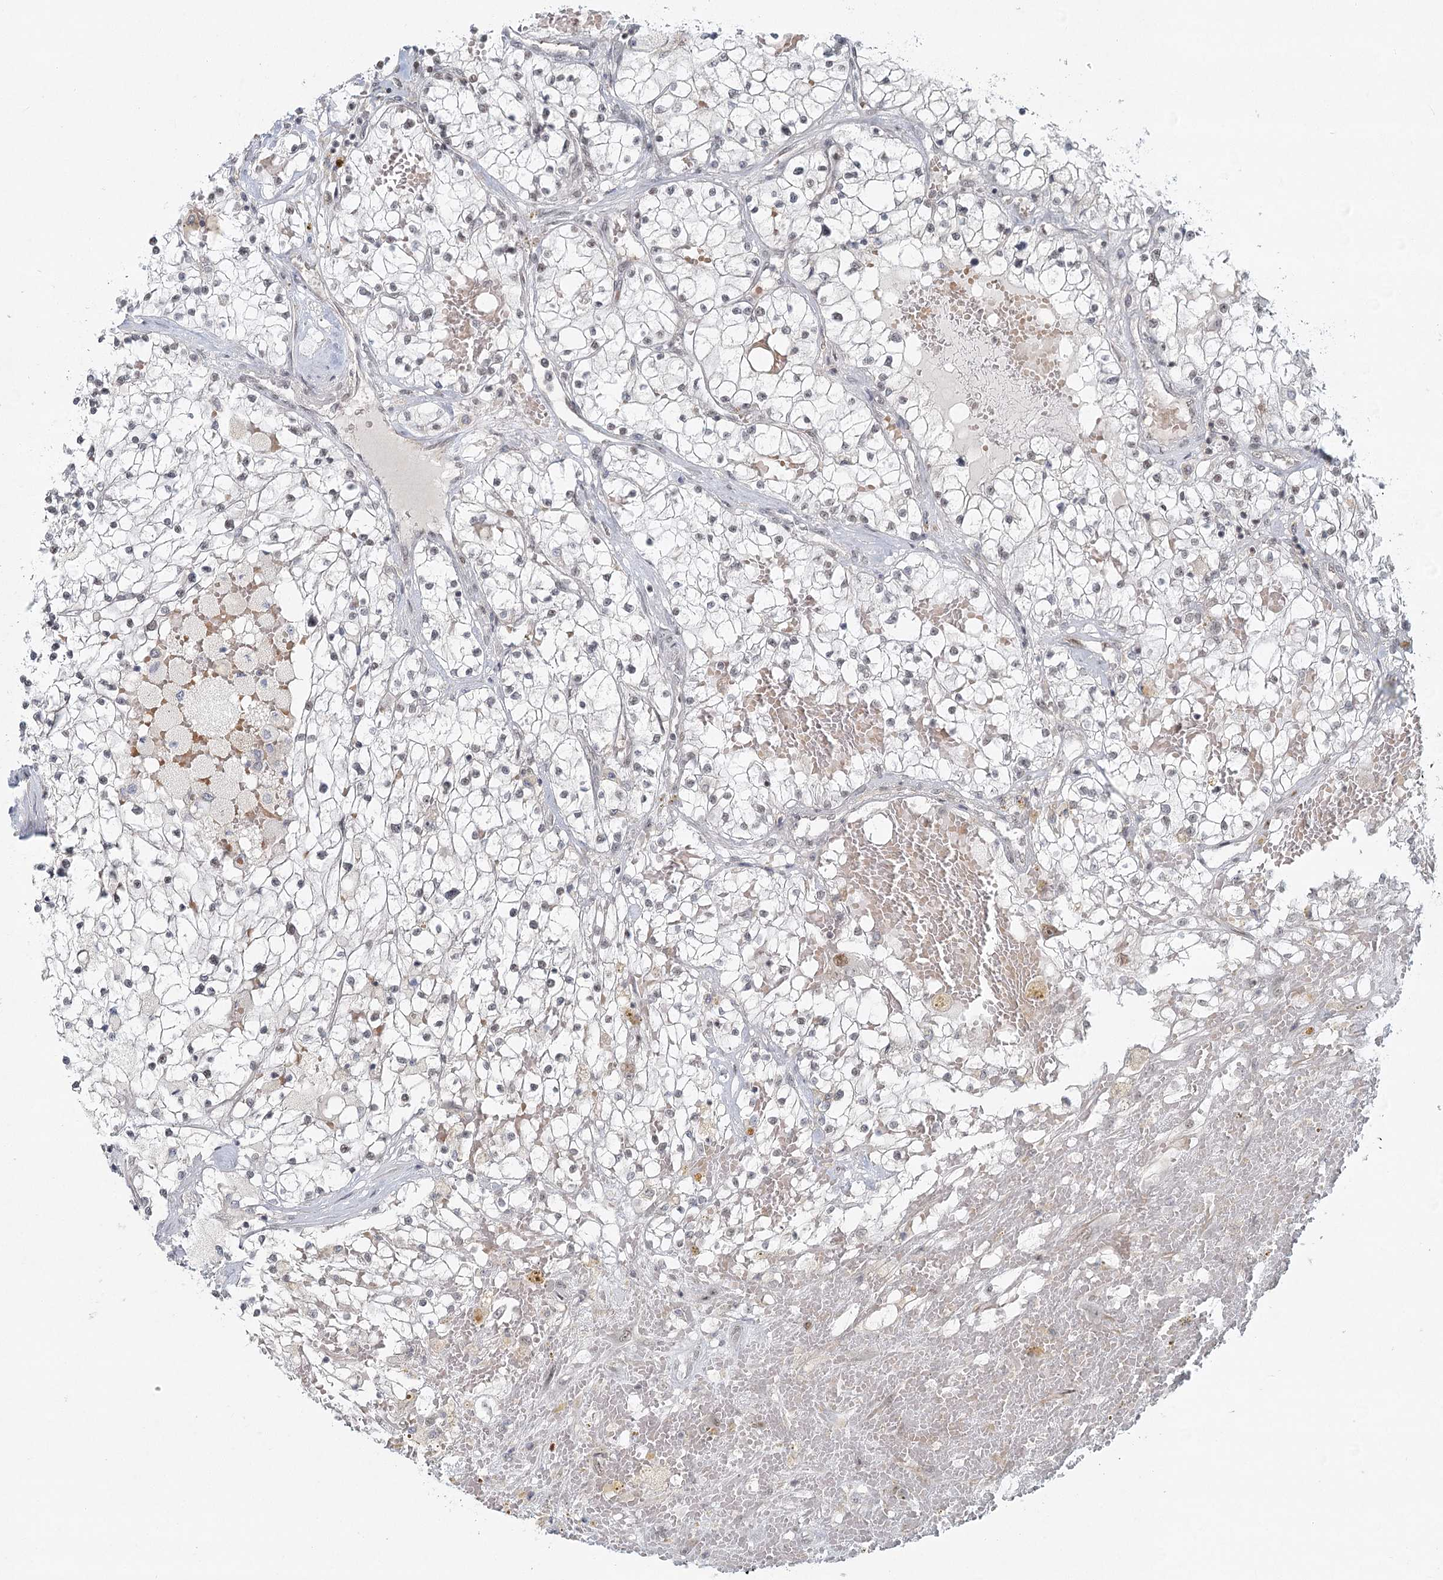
{"staining": {"intensity": "negative", "quantity": "none", "location": "none"}, "tissue": "renal cancer", "cell_type": "Tumor cells", "image_type": "cancer", "snomed": [{"axis": "morphology", "description": "Normal tissue, NOS"}, {"axis": "morphology", "description": "Adenocarcinoma, NOS"}, {"axis": "topography", "description": "Kidney"}], "caption": "A photomicrograph of renal adenocarcinoma stained for a protein displays no brown staining in tumor cells.", "gene": "R3HCC1L", "patient": {"sex": "male", "age": 68}}